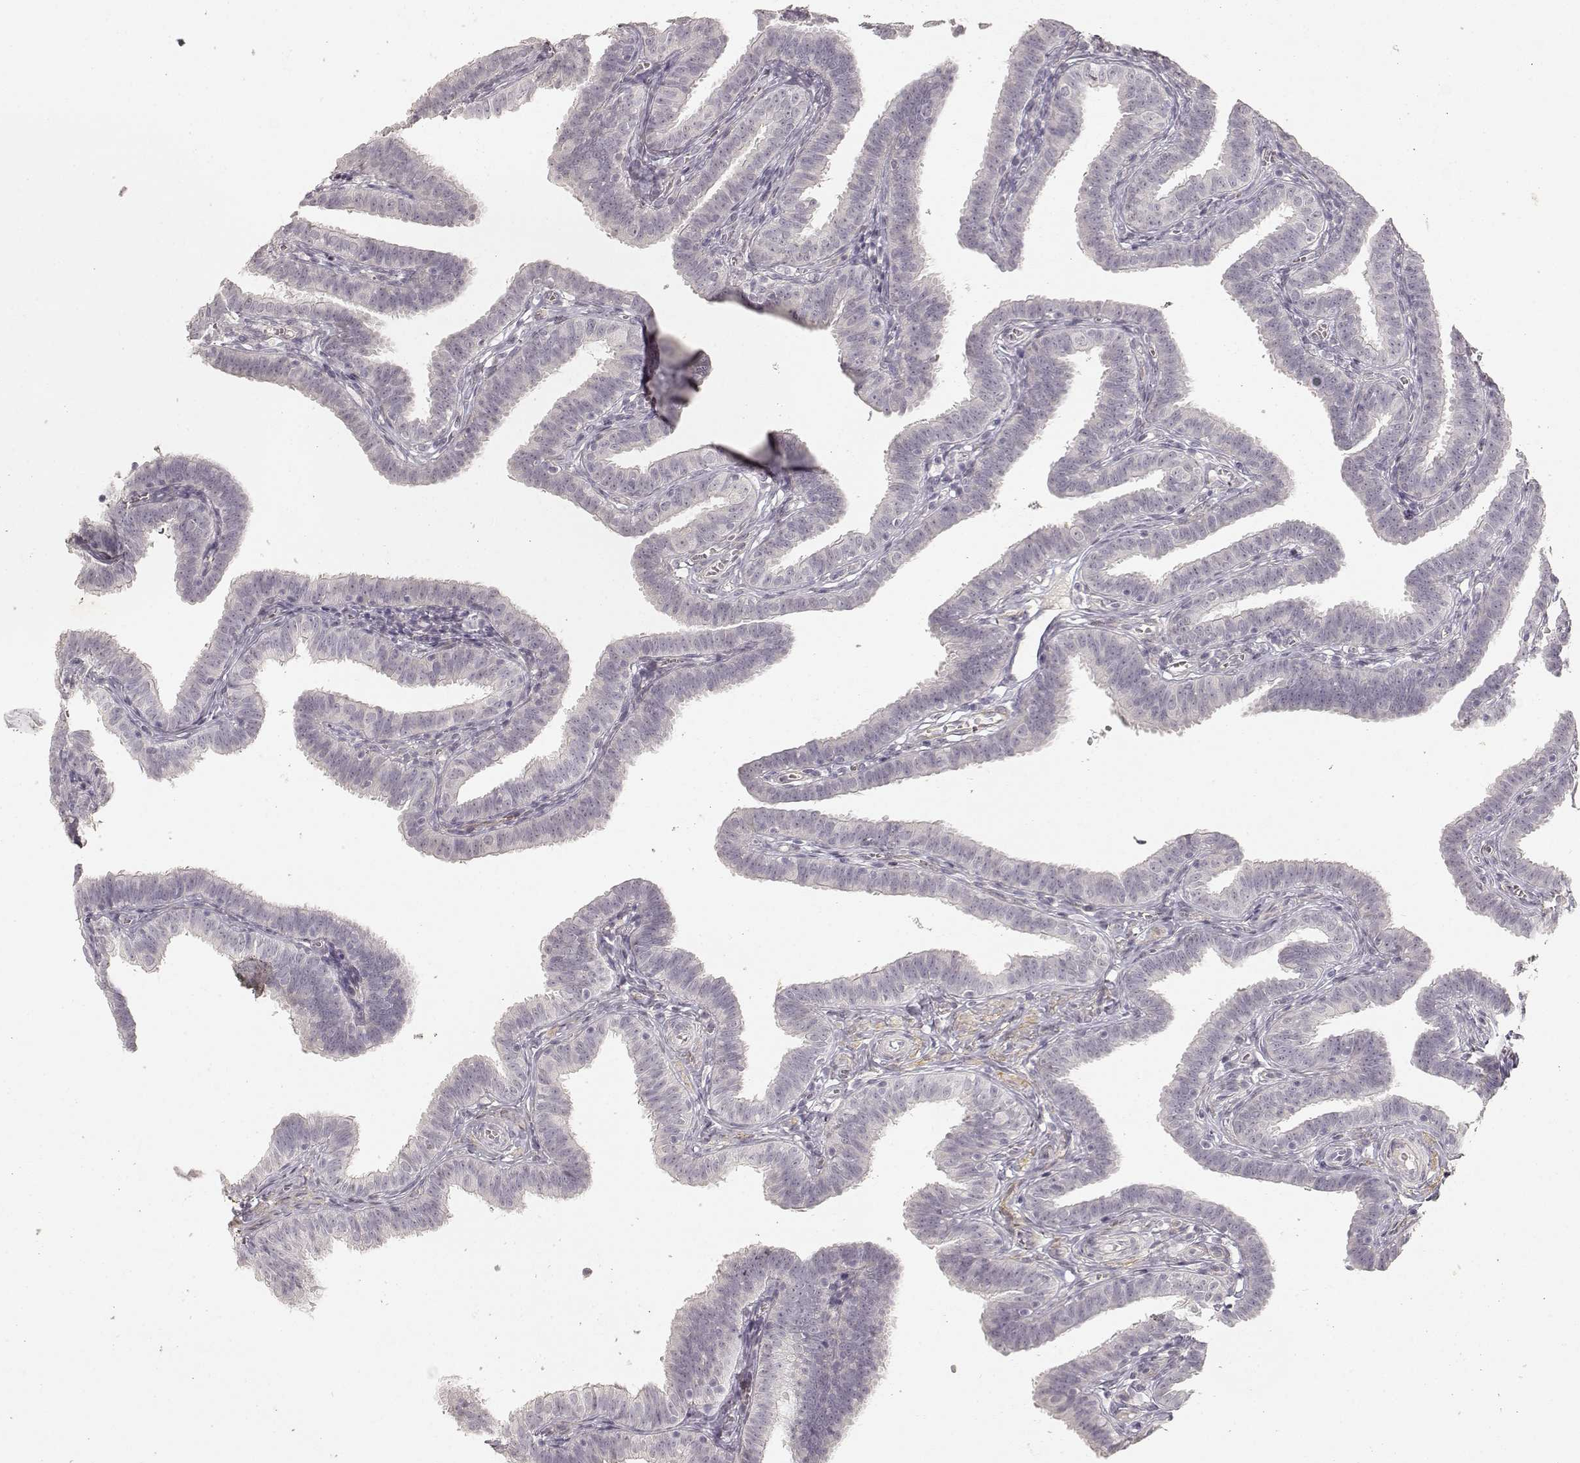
{"staining": {"intensity": "negative", "quantity": "none", "location": "none"}, "tissue": "fallopian tube", "cell_type": "Glandular cells", "image_type": "normal", "snomed": [{"axis": "morphology", "description": "Normal tissue, NOS"}, {"axis": "topography", "description": "Fallopian tube"}], "caption": "This is a image of IHC staining of normal fallopian tube, which shows no positivity in glandular cells. (DAB (3,3'-diaminobenzidine) IHC with hematoxylin counter stain).", "gene": "LAMA4", "patient": {"sex": "female", "age": 25}}